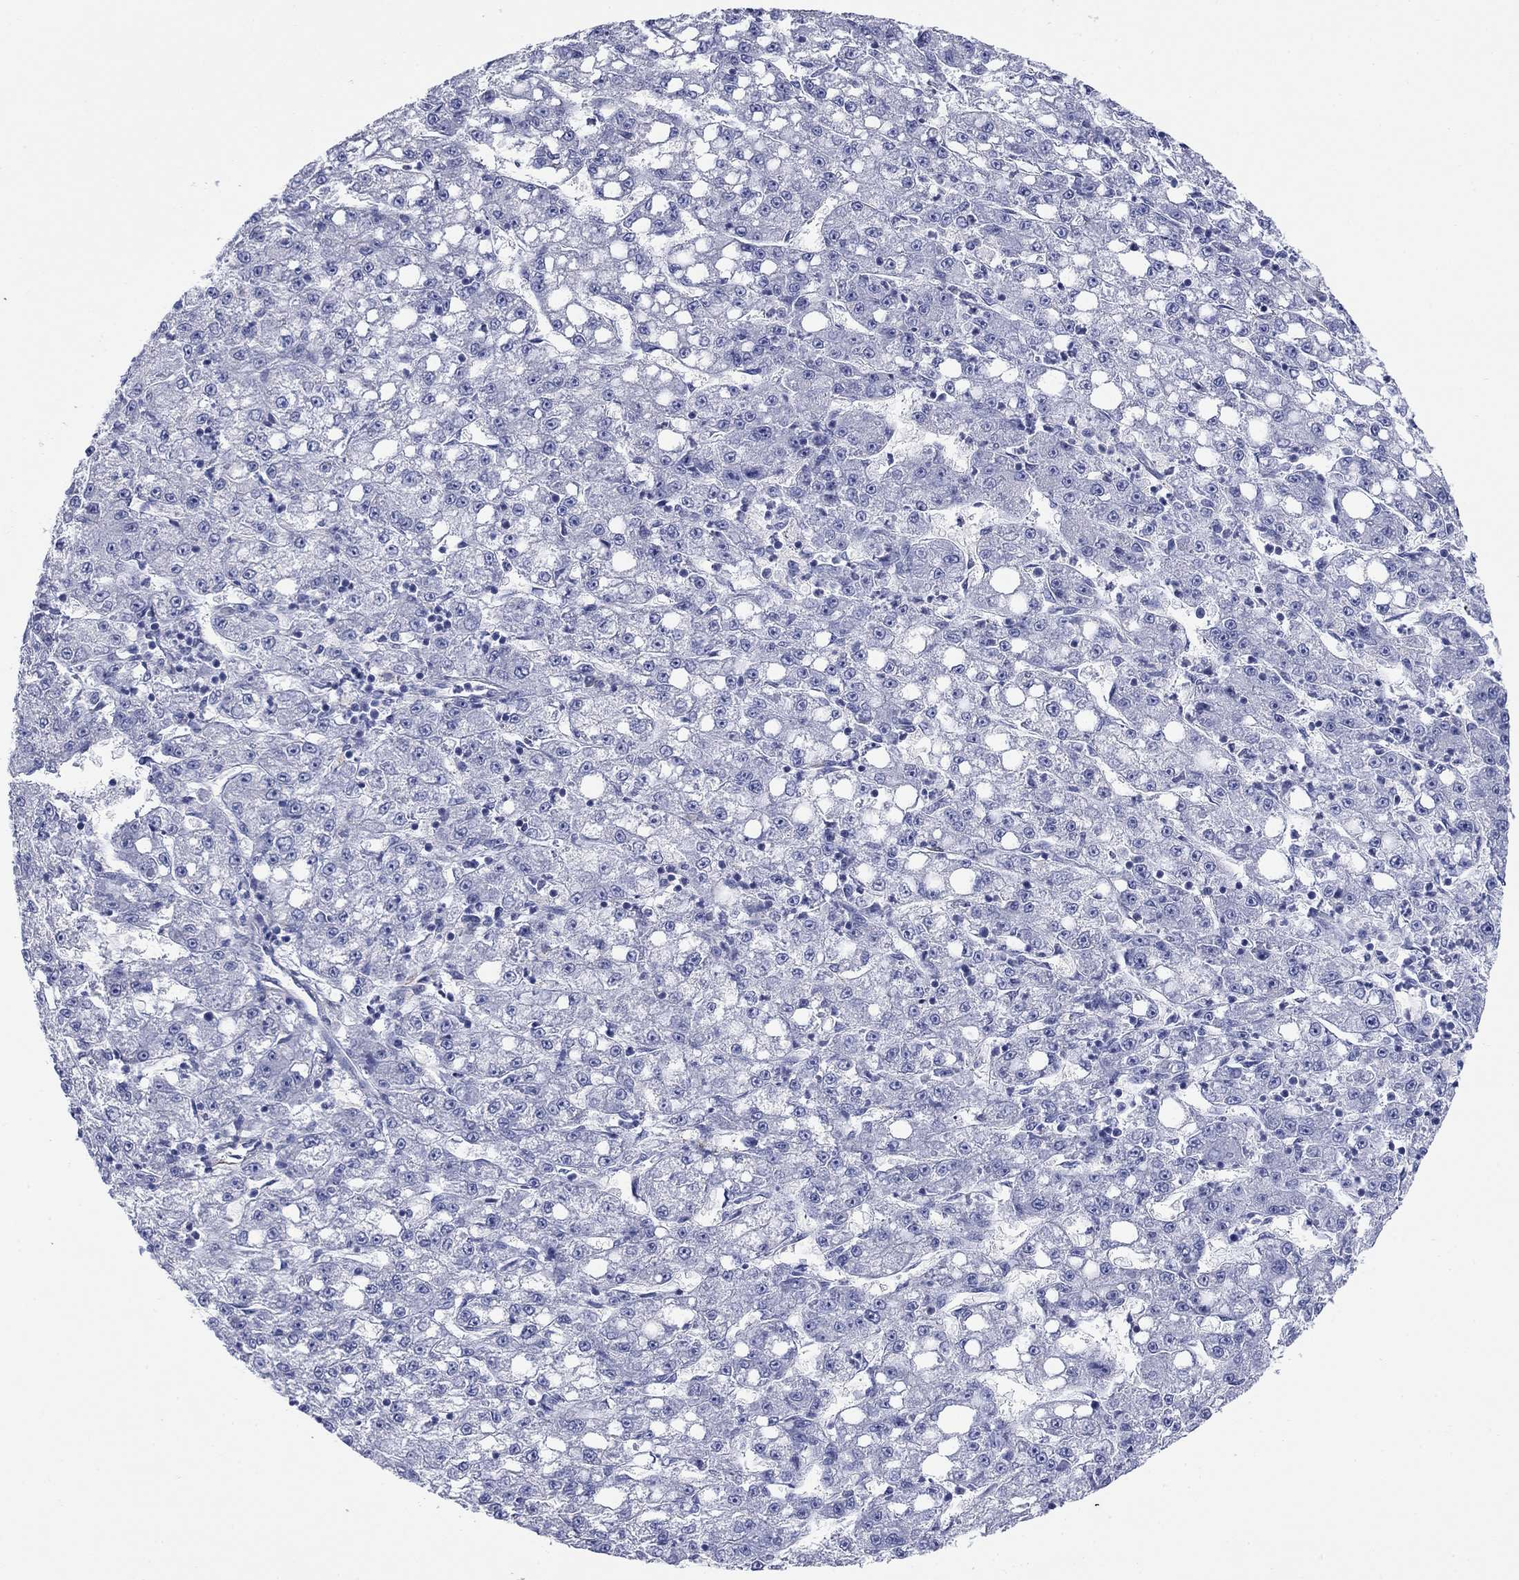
{"staining": {"intensity": "negative", "quantity": "none", "location": "none"}, "tissue": "liver cancer", "cell_type": "Tumor cells", "image_type": "cancer", "snomed": [{"axis": "morphology", "description": "Carcinoma, Hepatocellular, NOS"}, {"axis": "topography", "description": "Liver"}], "caption": "Immunohistochemistry (IHC) photomicrograph of liver hepatocellular carcinoma stained for a protein (brown), which displays no expression in tumor cells.", "gene": "PTPRZ1", "patient": {"sex": "female", "age": 65}}